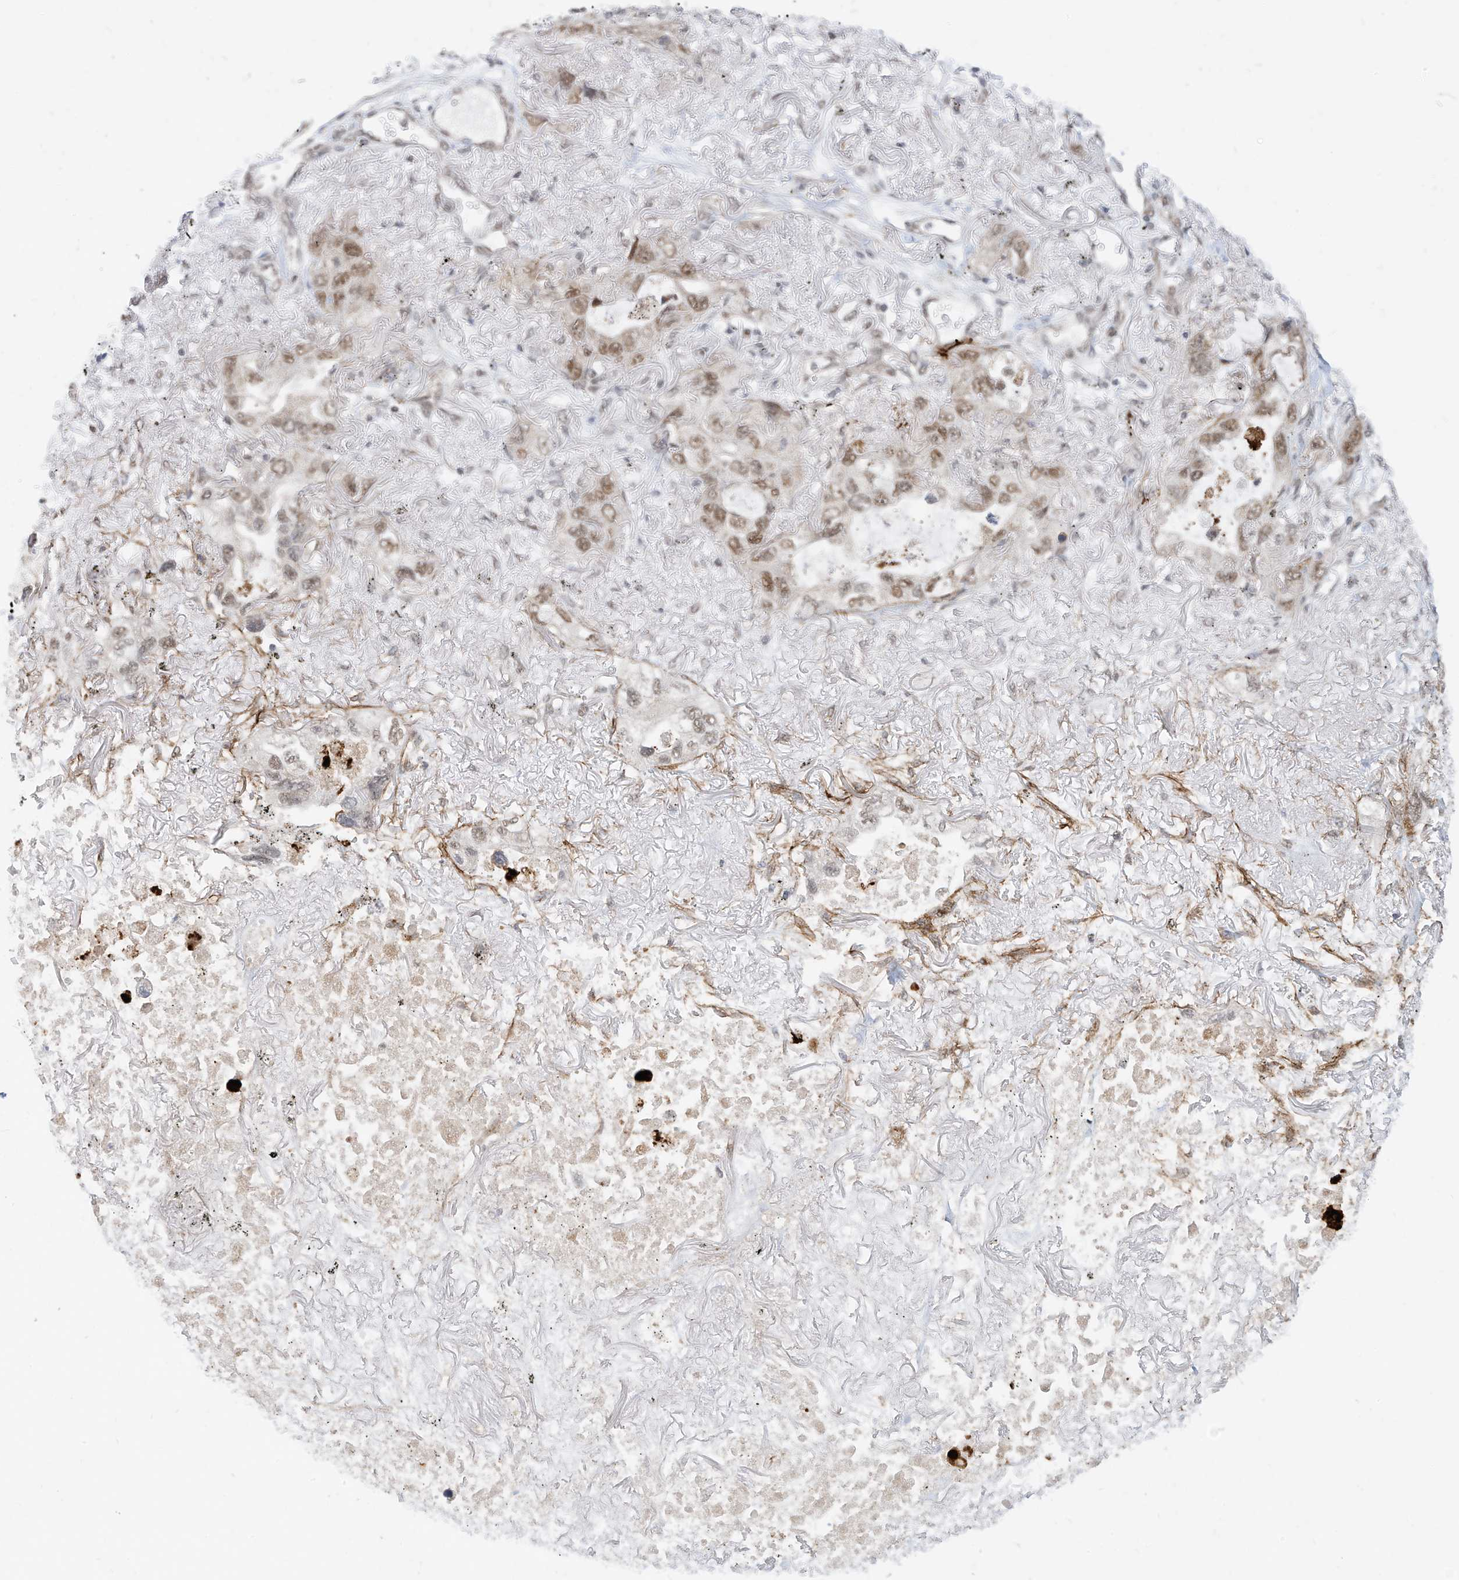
{"staining": {"intensity": "moderate", "quantity": ">75%", "location": "nuclear"}, "tissue": "lung cancer", "cell_type": "Tumor cells", "image_type": "cancer", "snomed": [{"axis": "morphology", "description": "Squamous cell carcinoma, NOS"}, {"axis": "topography", "description": "Lung"}], "caption": "A histopathology image showing moderate nuclear expression in approximately >75% of tumor cells in lung cancer (squamous cell carcinoma), as visualized by brown immunohistochemical staining.", "gene": "OGT", "patient": {"sex": "female", "age": 73}}